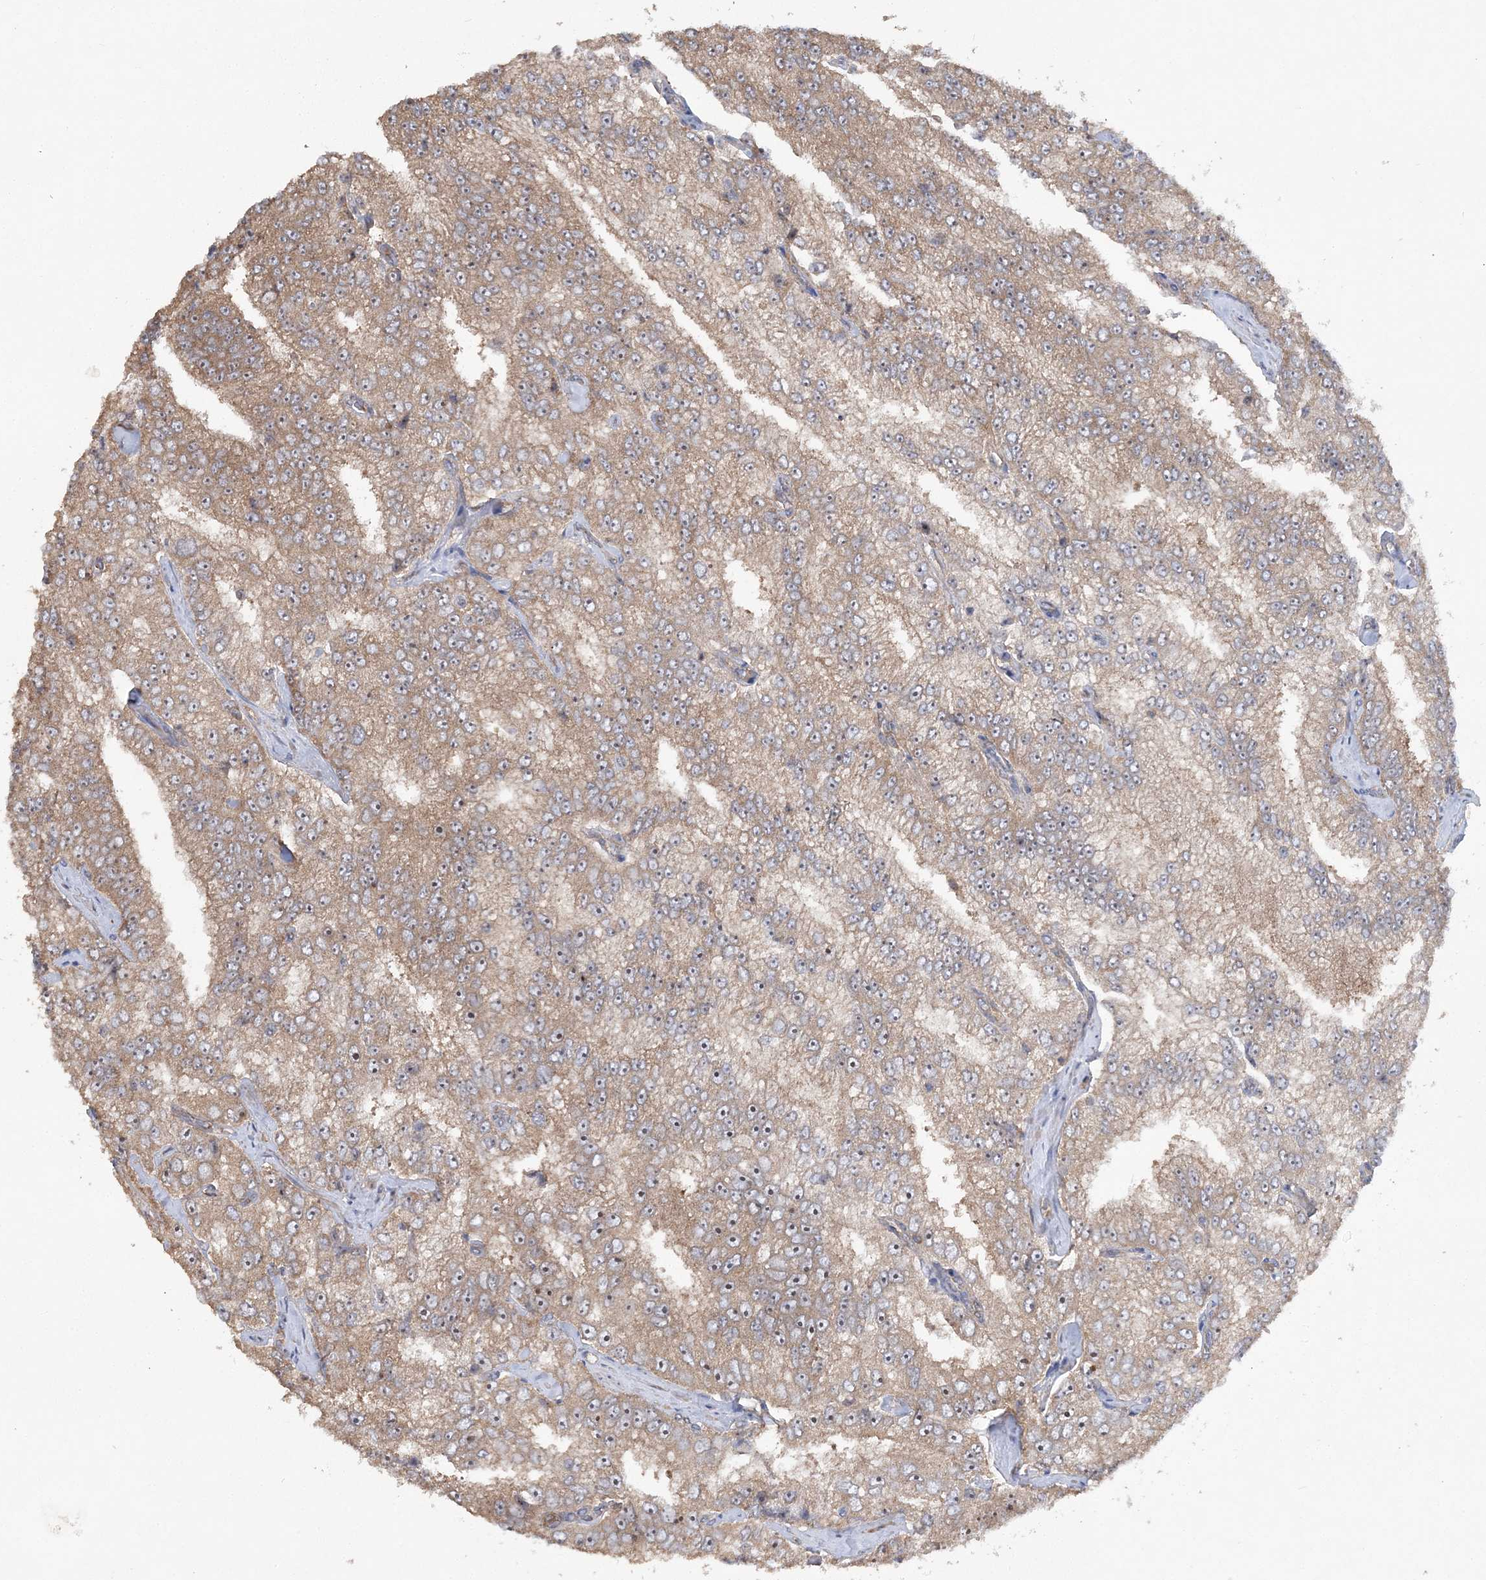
{"staining": {"intensity": "moderate", "quantity": ">75%", "location": "cytoplasmic/membranous"}, "tissue": "prostate cancer", "cell_type": "Tumor cells", "image_type": "cancer", "snomed": [{"axis": "morphology", "description": "Adenocarcinoma, High grade"}, {"axis": "topography", "description": "Prostate"}], "caption": "This image exhibits IHC staining of prostate high-grade adenocarcinoma, with medium moderate cytoplasmic/membranous expression in about >75% of tumor cells.", "gene": "ACAP2", "patient": {"sex": "male", "age": 58}}